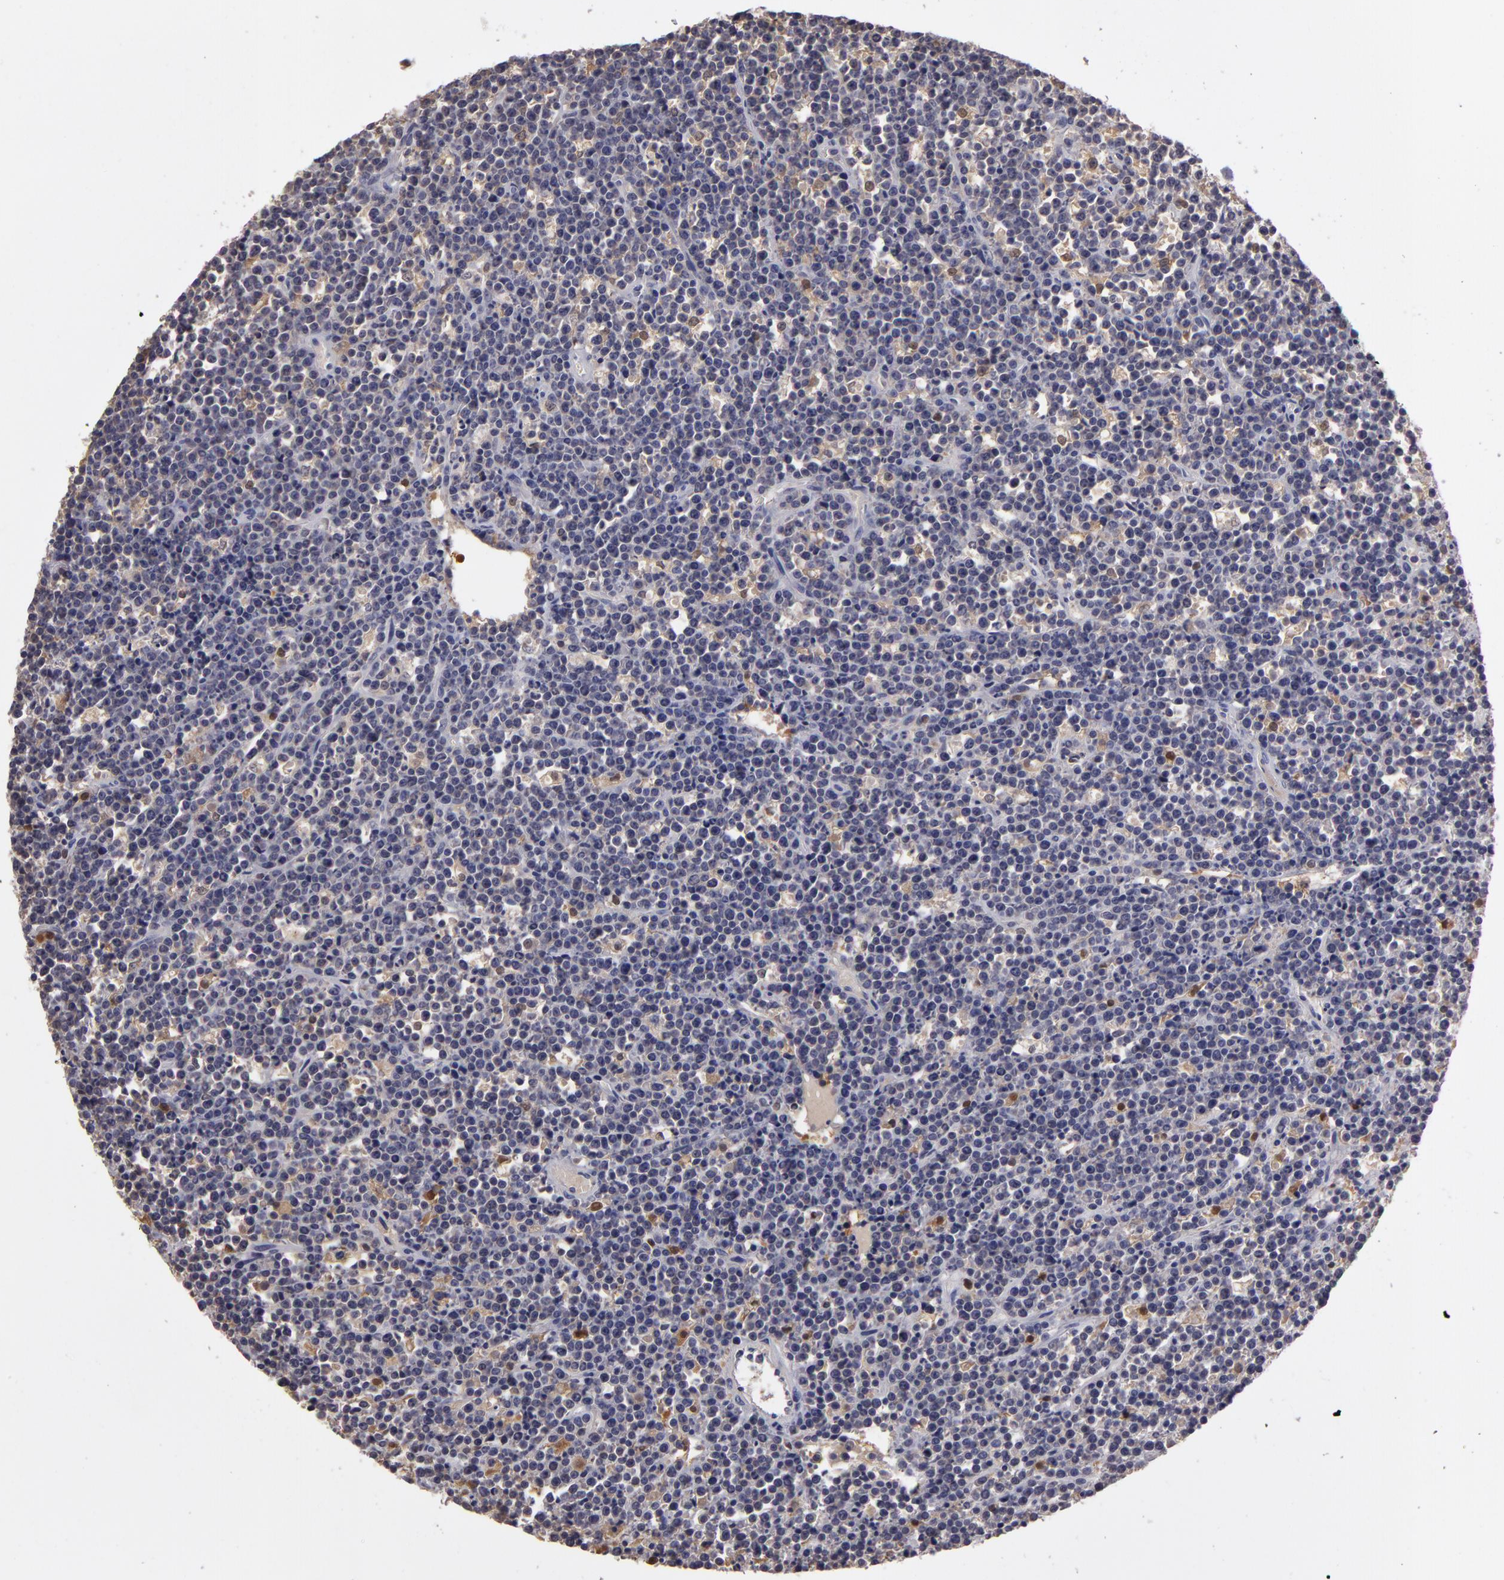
{"staining": {"intensity": "negative", "quantity": "none", "location": "none"}, "tissue": "lymphoma", "cell_type": "Tumor cells", "image_type": "cancer", "snomed": [{"axis": "morphology", "description": "Malignant lymphoma, non-Hodgkin's type, High grade"}, {"axis": "topography", "description": "Ovary"}], "caption": "DAB (3,3'-diaminobenzidine) immunohistochemical staining of human high-grade malignant lymphoma, non-Hodgkin's type exhibits no significant expression in tumor cells.", "gene": "GNPDA1", "patient": {"sex": "female", "age": 56}}